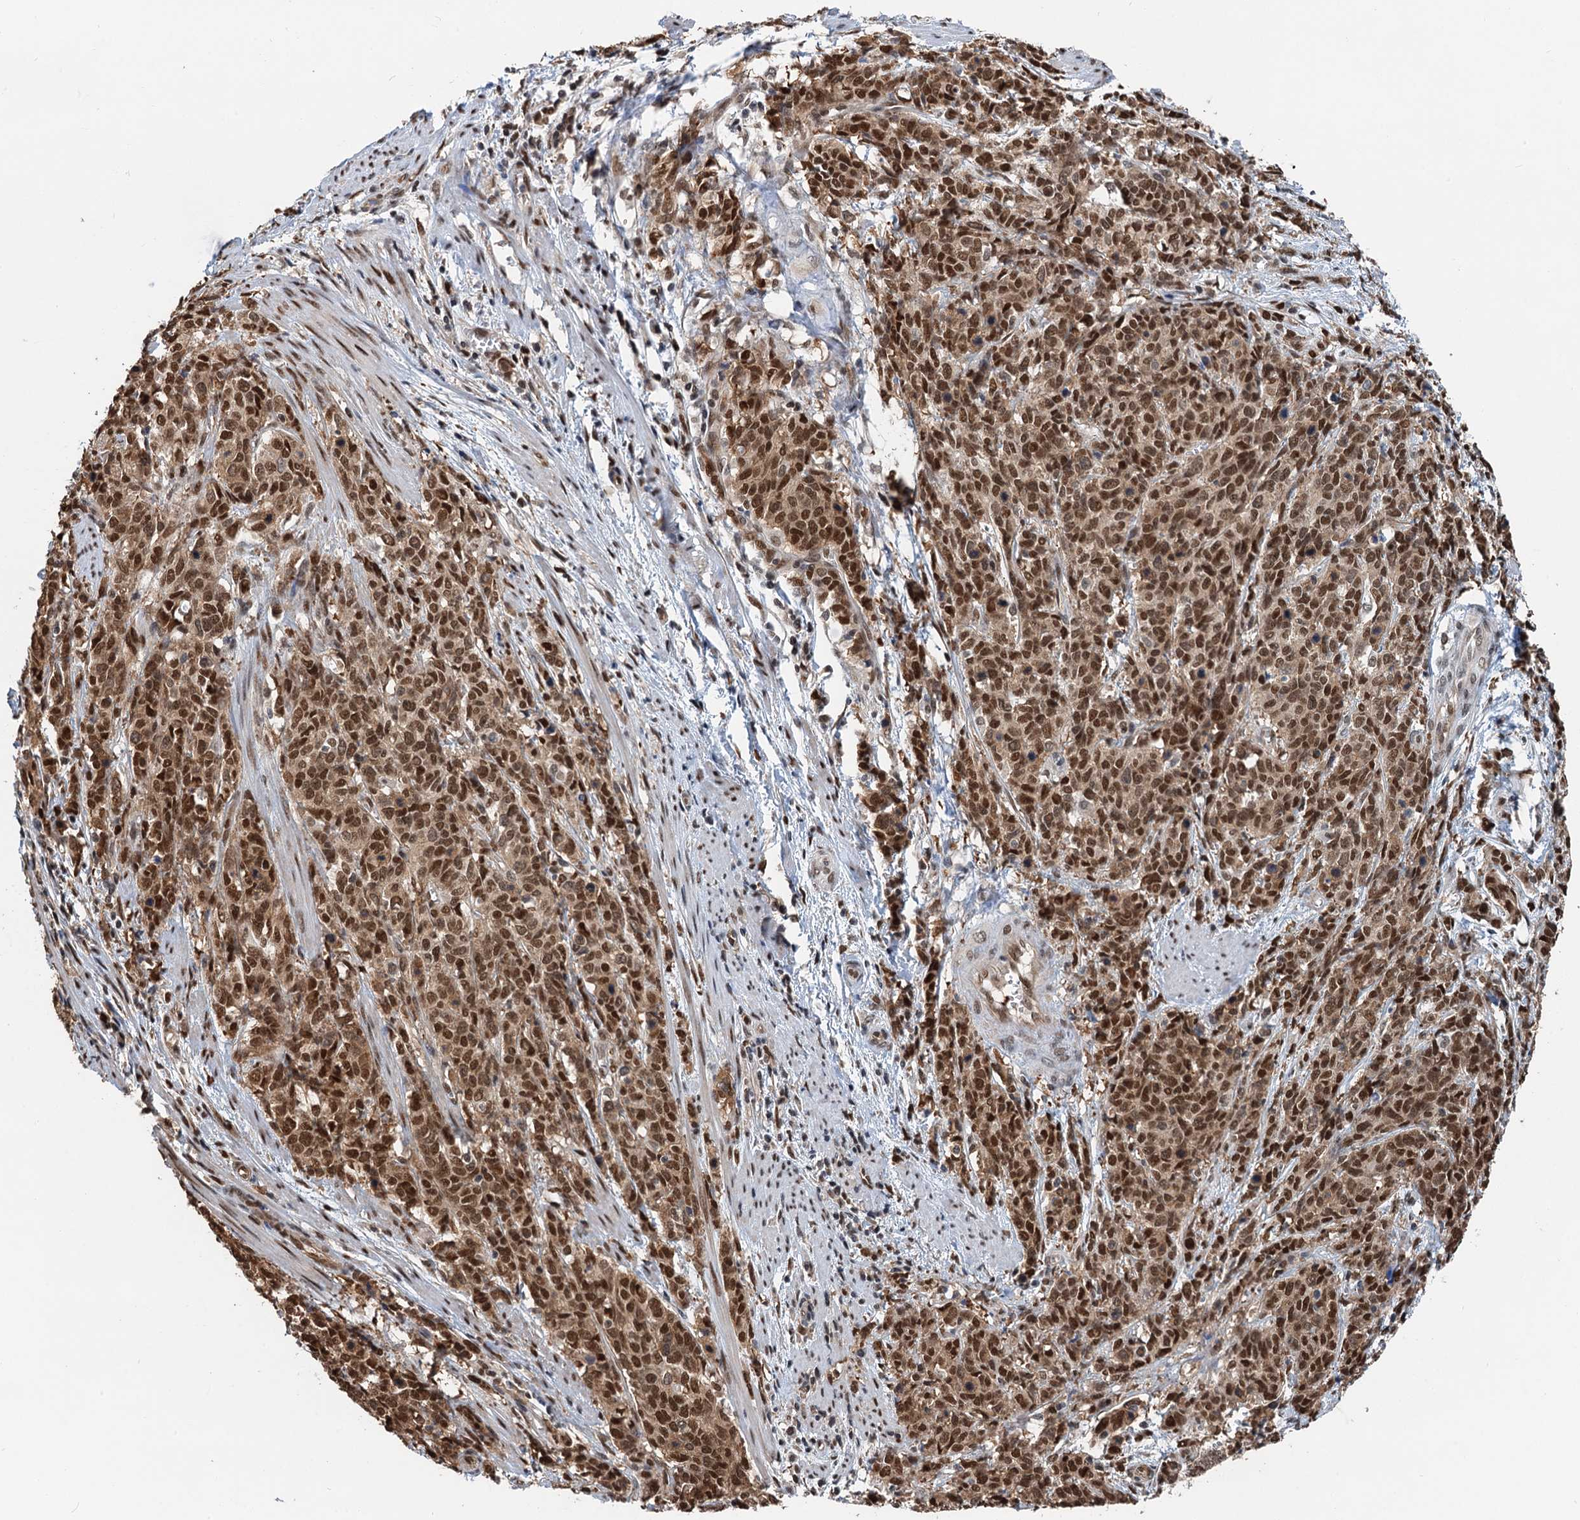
{"staining": {"intensity": "strong", "quantity": ">75%", "location": "nuclear"}, "tissue": "cervical cancer", "cell_type": "Tumor cells", "image_type": "cancer", "snomed": [{"axis": "morphology", "description": "Squamous cell carcinoma, NOS"}, {"axis": "topography", "description": "Cervix"}], "caption": "IHC histopathology image of neoplastic tissue: human cervical cancer stained using IHC exhibits high levels of strong protein expression localized specifically in the nuclear of tumor cells, appearing as a nuclear brown color.", "gene": "CFDP1", "patient": {"sex": "female", "age": 60}}